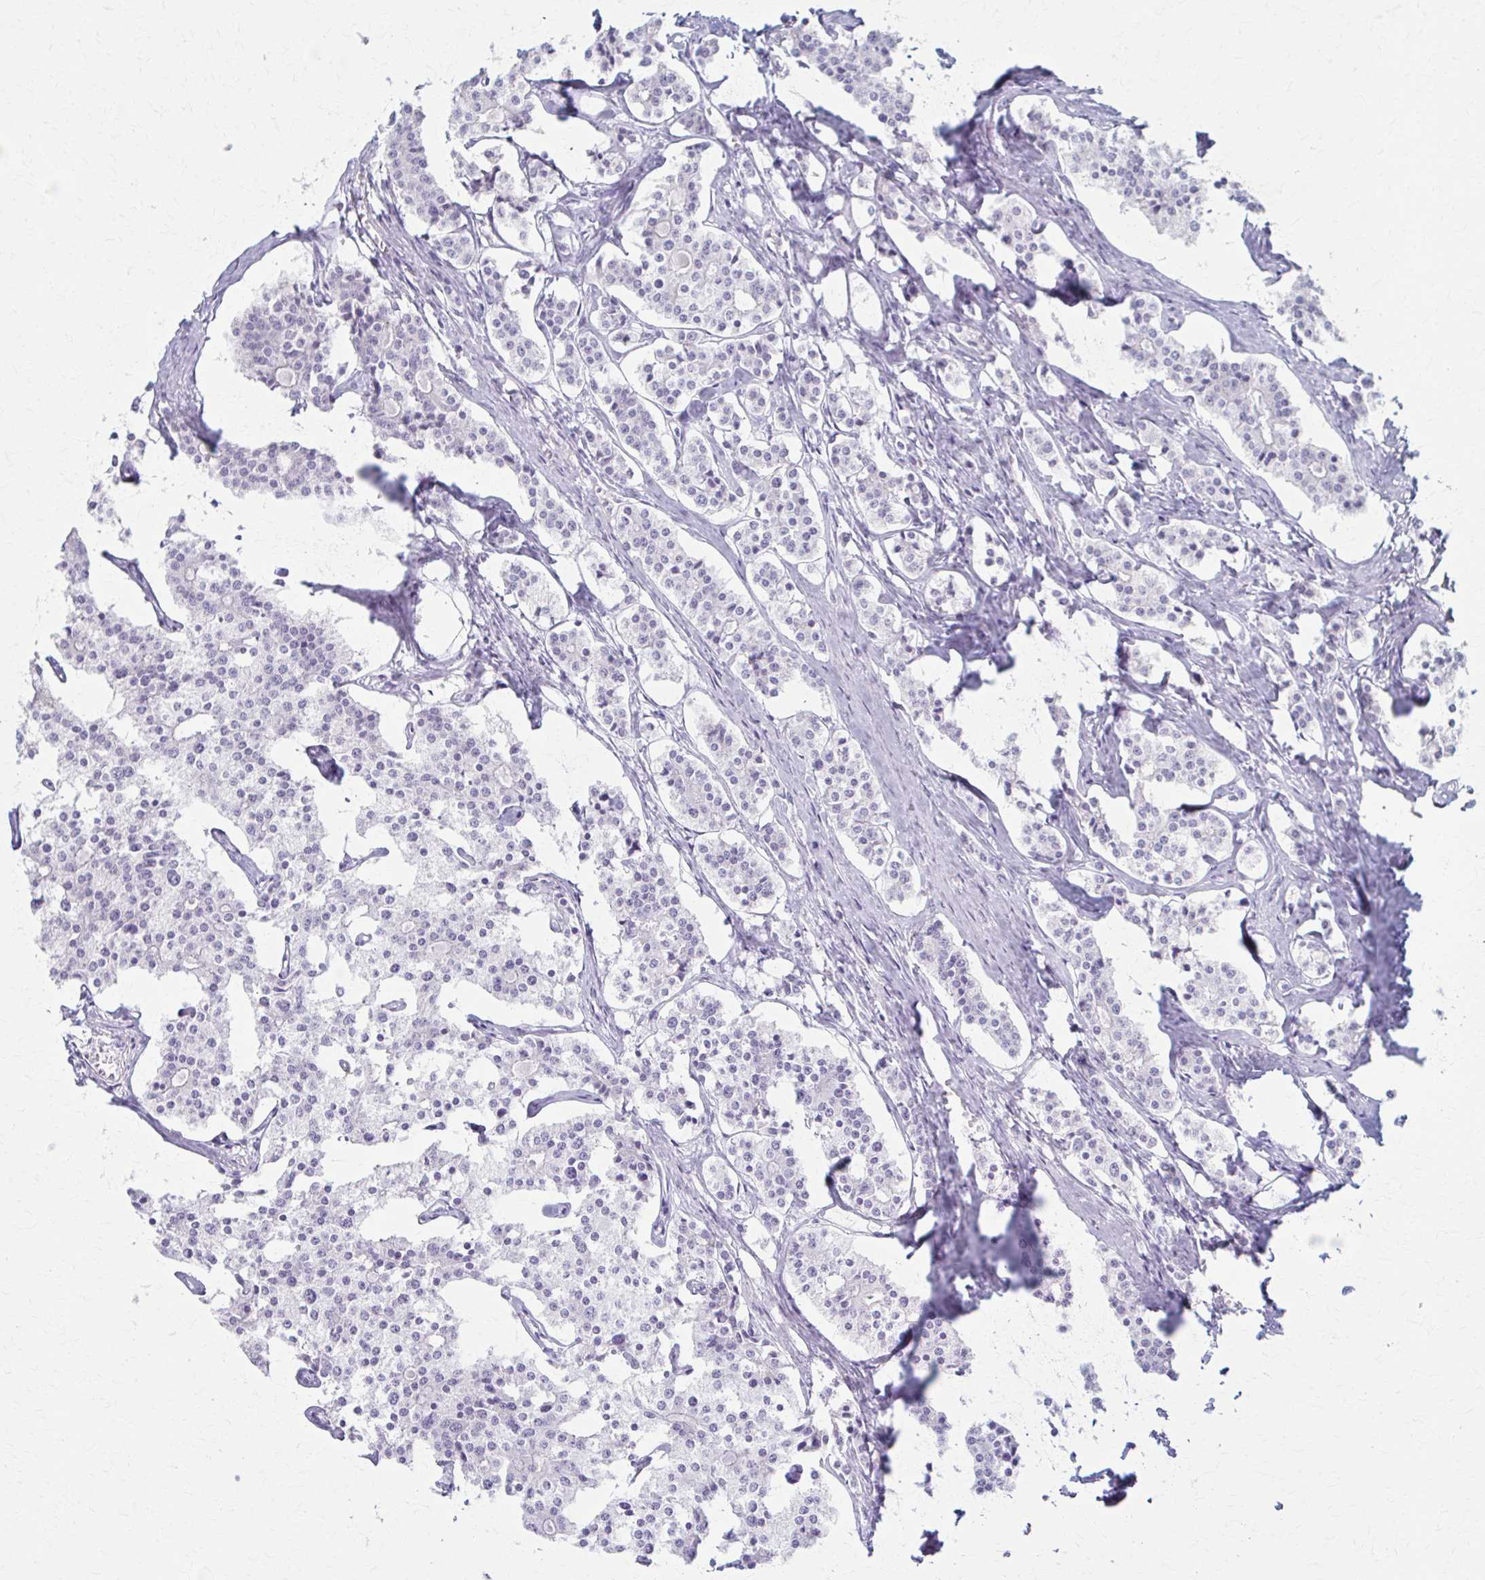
{"staining": {"intensity": "negative", "quantity": "none", "location": "none"}, "tissue": "carcinoid", "cell_type": "Tumor cells", "image_type": "cancer", "snomed": [{"axis": "morphology", "description": "Carcinoid, malignant, NOS"}, {"axis": "topography", "description": "Small intestine"}], "caption": "Carcinoid stained for a protein using immunohistochemistry (IHC) displays no staining tumor cells.", "gene": "LDLRAP1", "patient": {"sex": "male", "age": 63}}